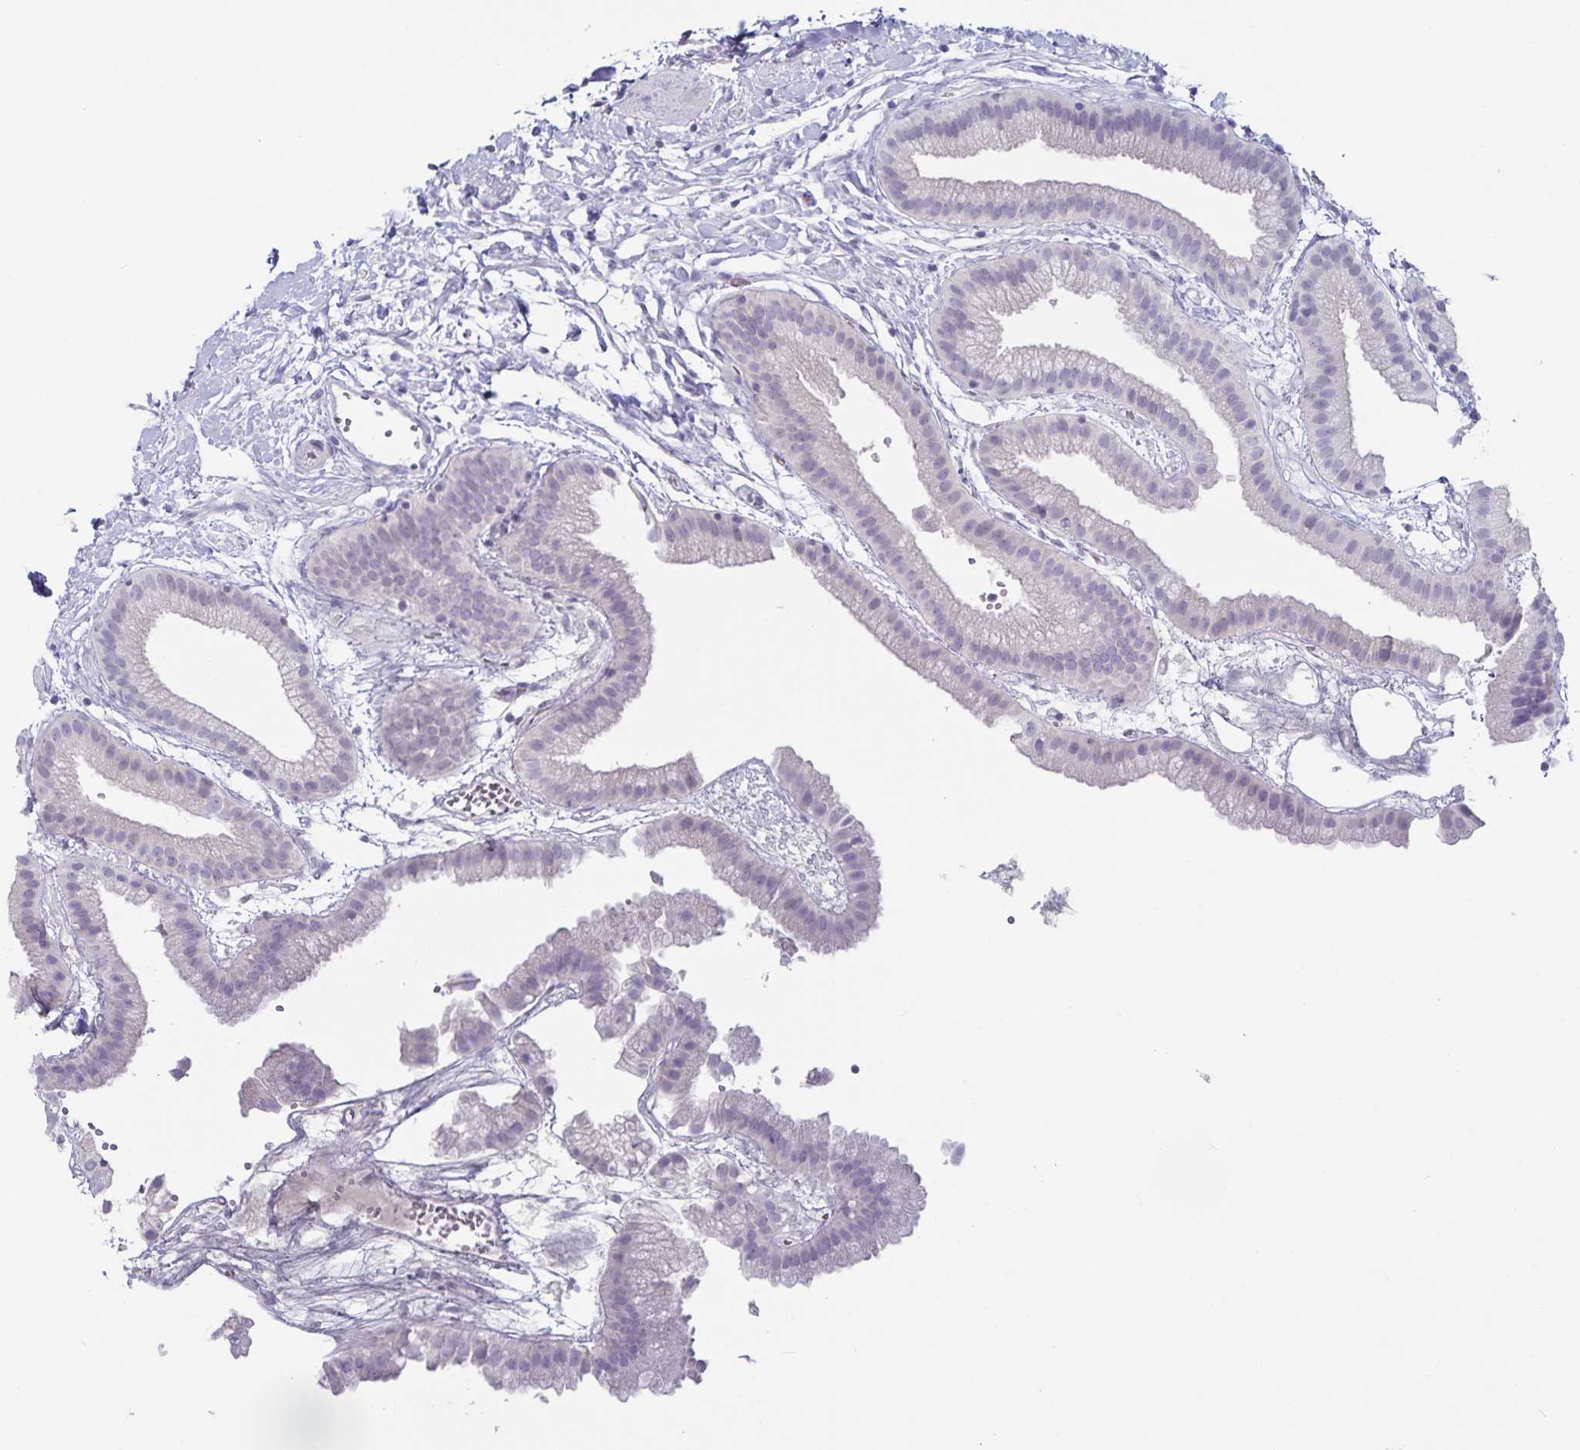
{"staining": {"intensity": "negative", "quantity": "none", "location": "none"}, "tissue": "gallbladder", "cell_type": "Glandular cells", "image_type": "normal", "snomed": [{"axis": "morphology", "description": "Normal tissue, NOS"}, {"axis": "topography", "description": "Gallbladder"}], "caption": "Immunohistochemistry (IHC) histopathology image of benign gallbladder stained for a protein (brown), which shows no expression in glandular cells.", "gene": "GNLY", "patient": {"sex": "female", "age": 63}}